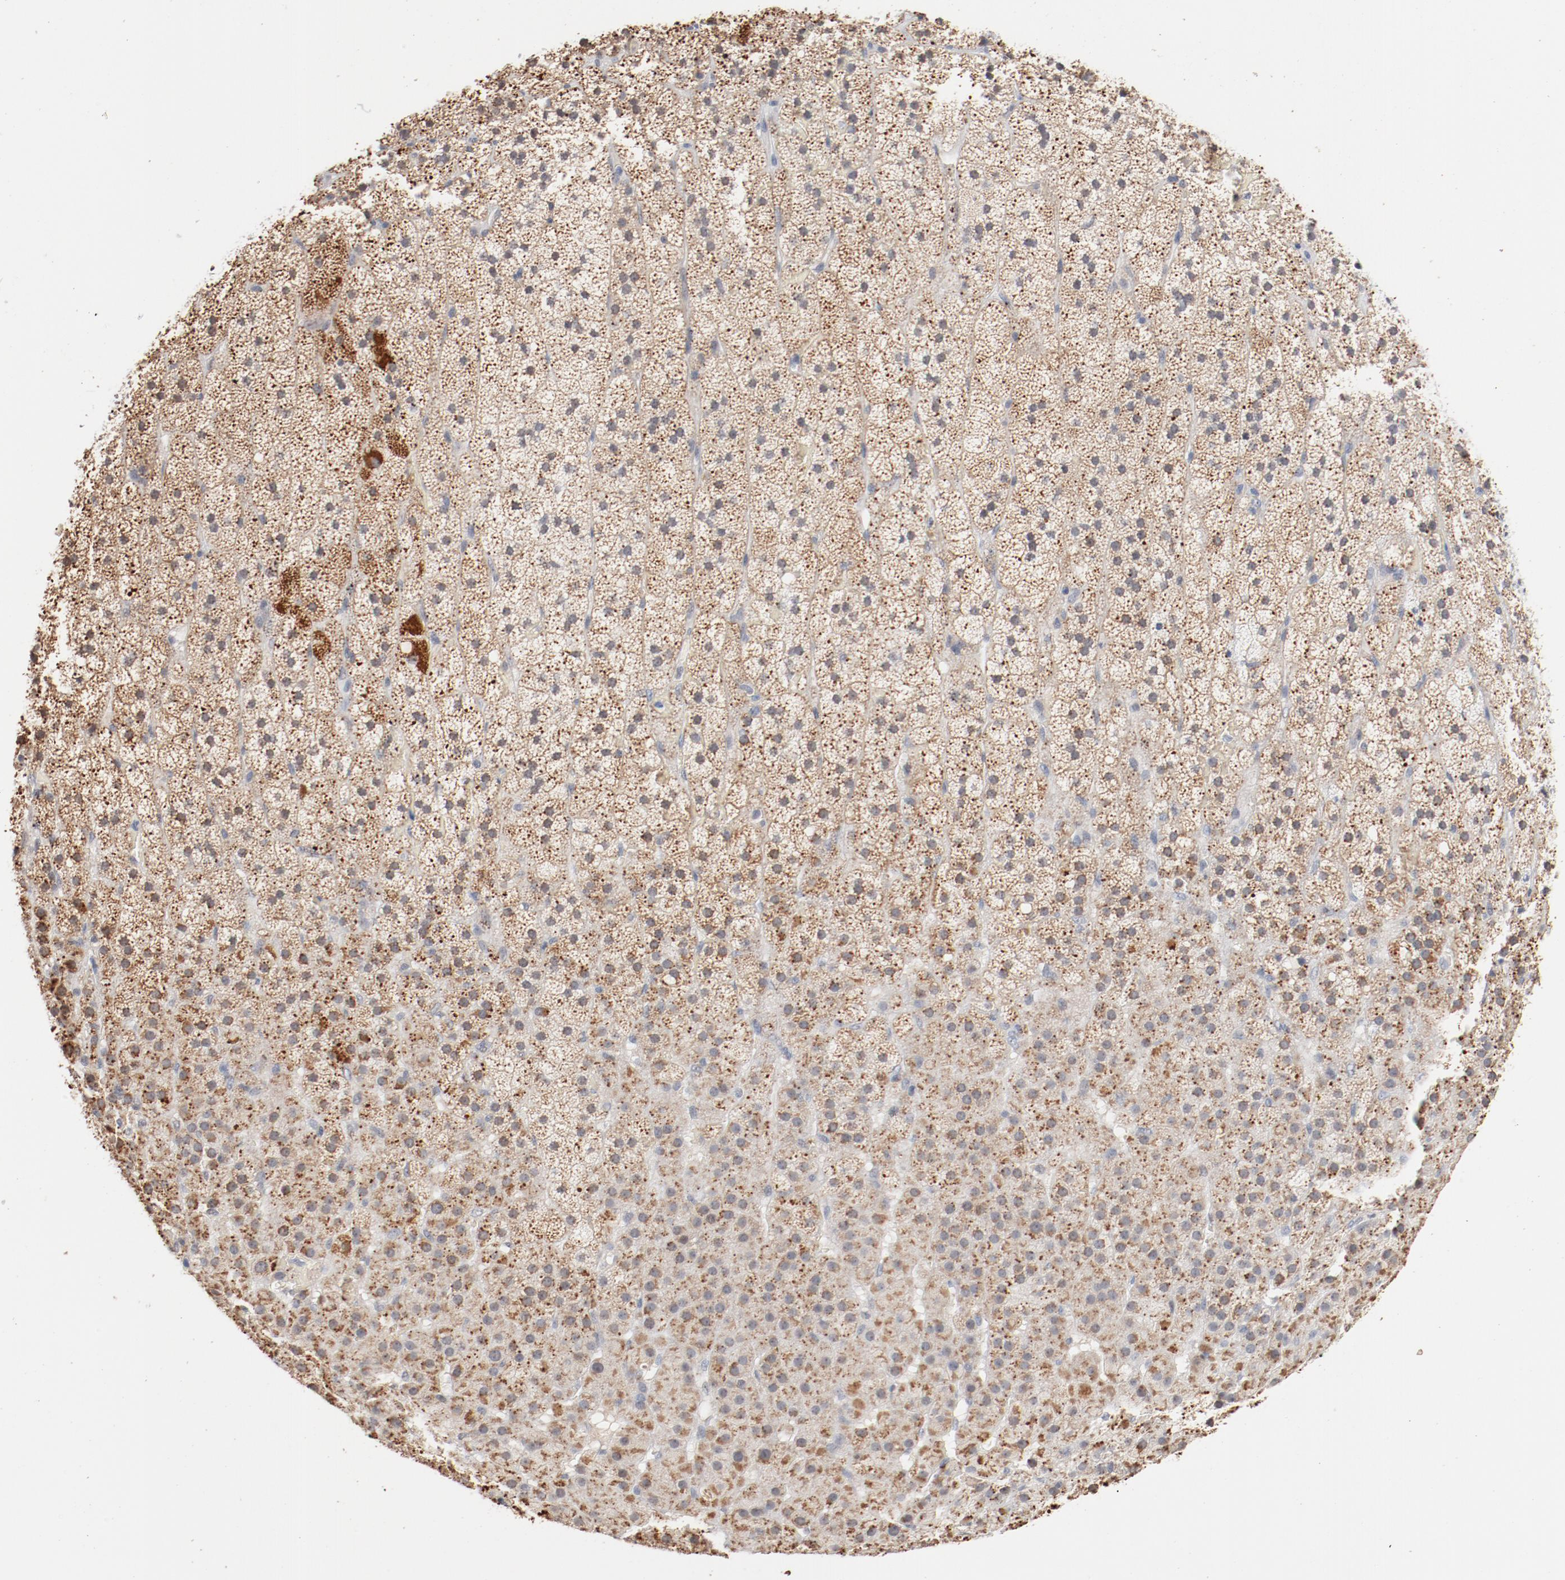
{"staining": {"intensity": "moderate", "quantity": "25%-75%", "location": "cytoplasmic/membranous"}, "tissue": "adrenal gland", "cell_type": "Glandular cells", "image_type": "normal", "snomed": [{"axis": "morphology", "description": "Normal tissue, NOS"}, {"axis": "topography", "description": "Adrenal gland"}], "caption": "DAB (3,3'-diaminobenzidine) immunohistochemical staining of unremarkable adrenal gland shows moderate cytoplasmic/membranous protein positivity in about 25%-75% of glandular cells.", "gene": "ERICH1", "patient": {"sex": "male", "age": 35}}